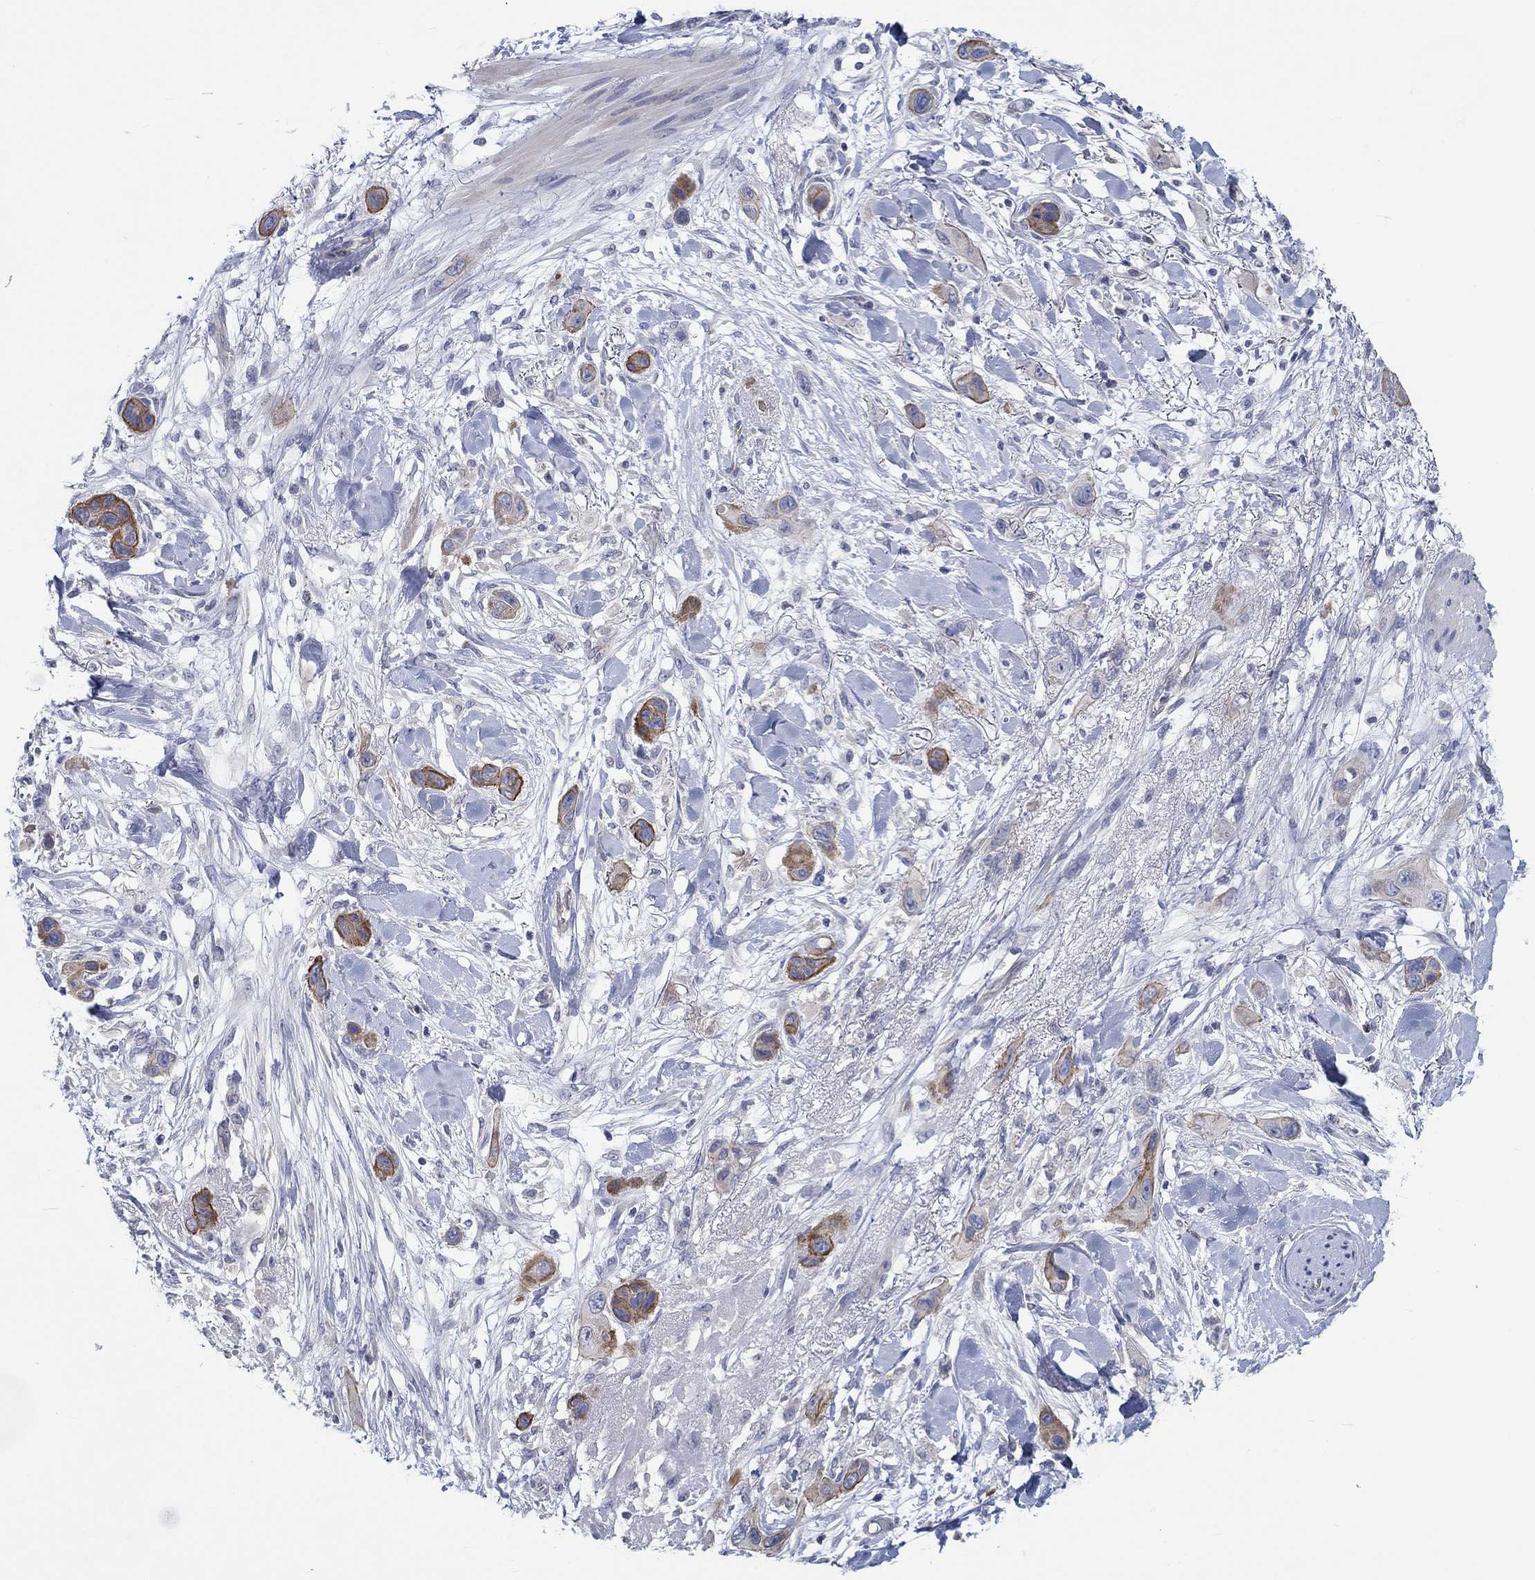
{"staining": {"intensity": "moderate", "quantity": "25%-75%", "location": "cytoplasmic/membranous"}, "tissue": "skin cancer", "cell_type": "Tumor cells", "image_type": "cancer", "snomed": [{"axis": "morphology", "description": "Squamous cell carcinoma, NOS"}, {"axis": "topography", "description": "Skin"}], "caption": "Skin squamous cell carcinoma tissue shows moderate cytoplasmic/membranous staining in approximately 25%-75% of tumor cells, visualized by immunohistochemistry.", "gene": "ERMP1", "patient": {"sex": "male", "age": 79}}